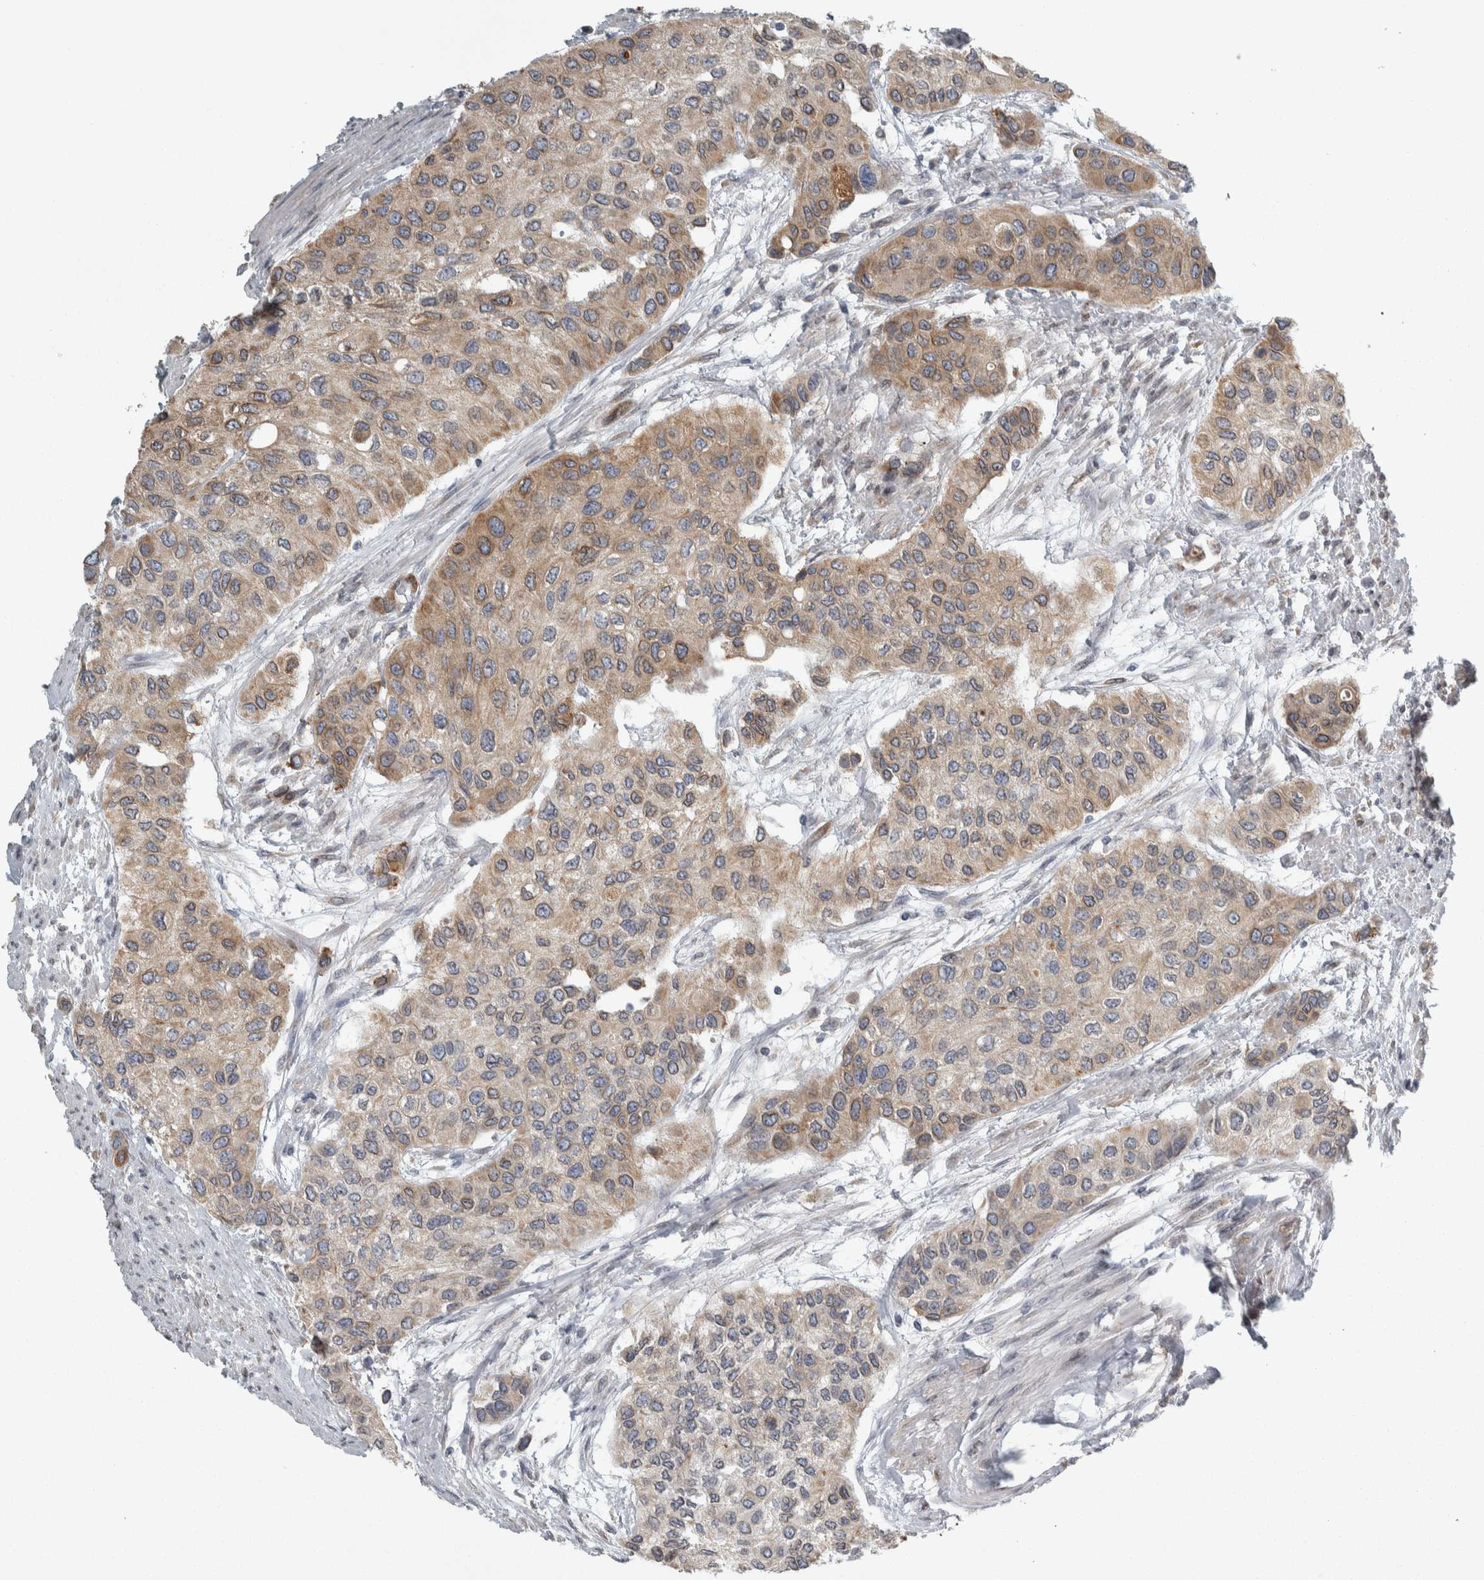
{"staining": {"intensity": "moderate", "quantity": ">75%", "location": "cytoplasmic/membranous"}, "tissue": "urothelial cancer", "cell_type": "Tumor cells", "image_type": "cancer", "snomed": [{"axis": "morphology", "description": "Urothelial carcinoma, High grade"}, {"axis": "topography", "description": "Urinary bladder"}], "caption": "Human urothelial carcinoma (high-grade) stained with a brown dye exhibits moderate cytoplasmic/membranous positive staining in about >75% of tumor cells.", "gene": "SIGMAR1", "patient": {"sex": "female", "age": 56}}